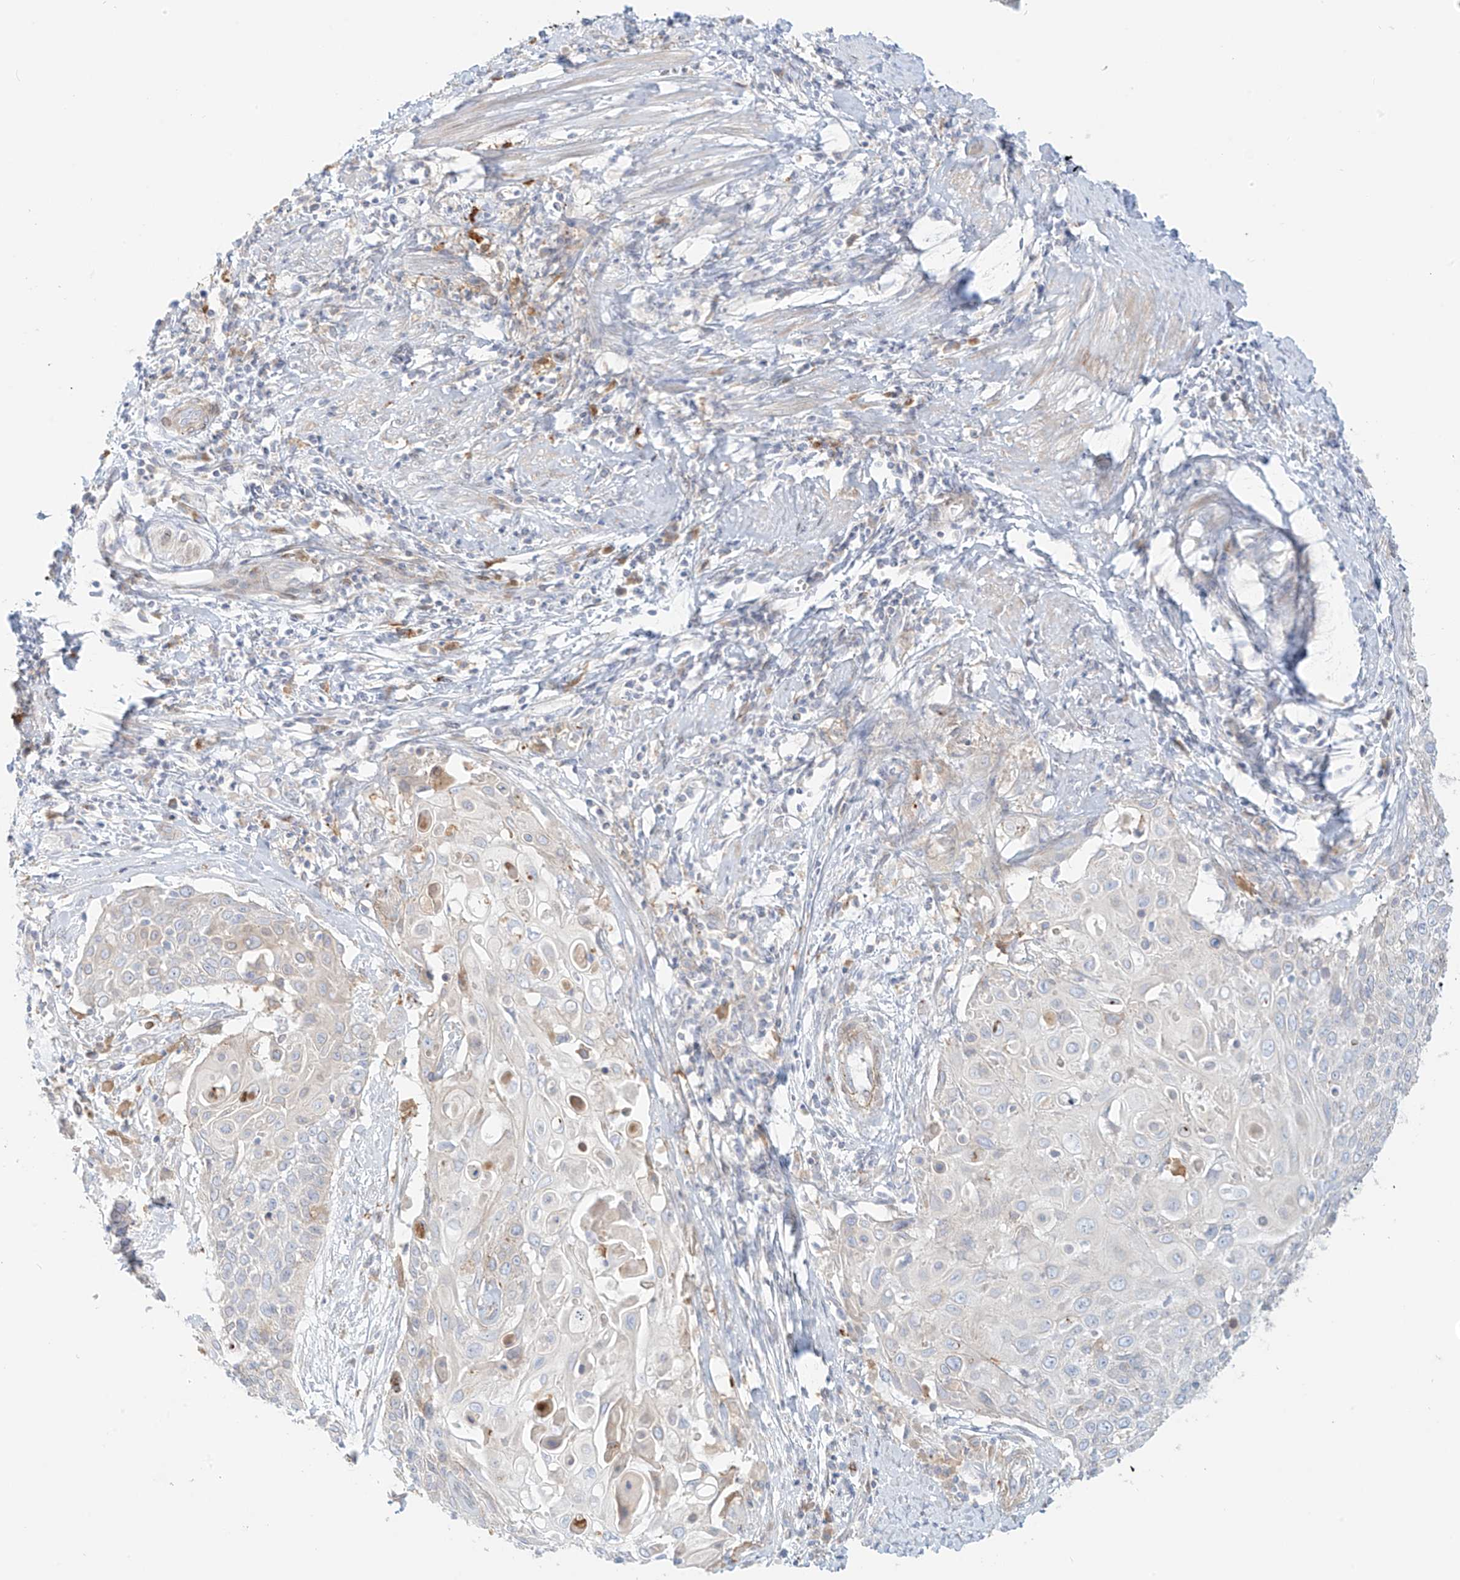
{"staining": {"intensity": "negative", "quantity": "none", "location": "none"}, "tissue": "cervical cancer", "cell_type": "Tumor cells", "image_type": "cancer", "snomed": [{"axis": "morphology", "description": "Squamous cell carcinoma, NOS"}, {"axis": "topography", "description": "Cervix"}], "caption": "An image of squamous cell carcinoma (cervical) stained for a protein shows no brown staining in tumor cells.", "gene": "PCYOX1", "patient": {"sex": "female", "age": 39}}